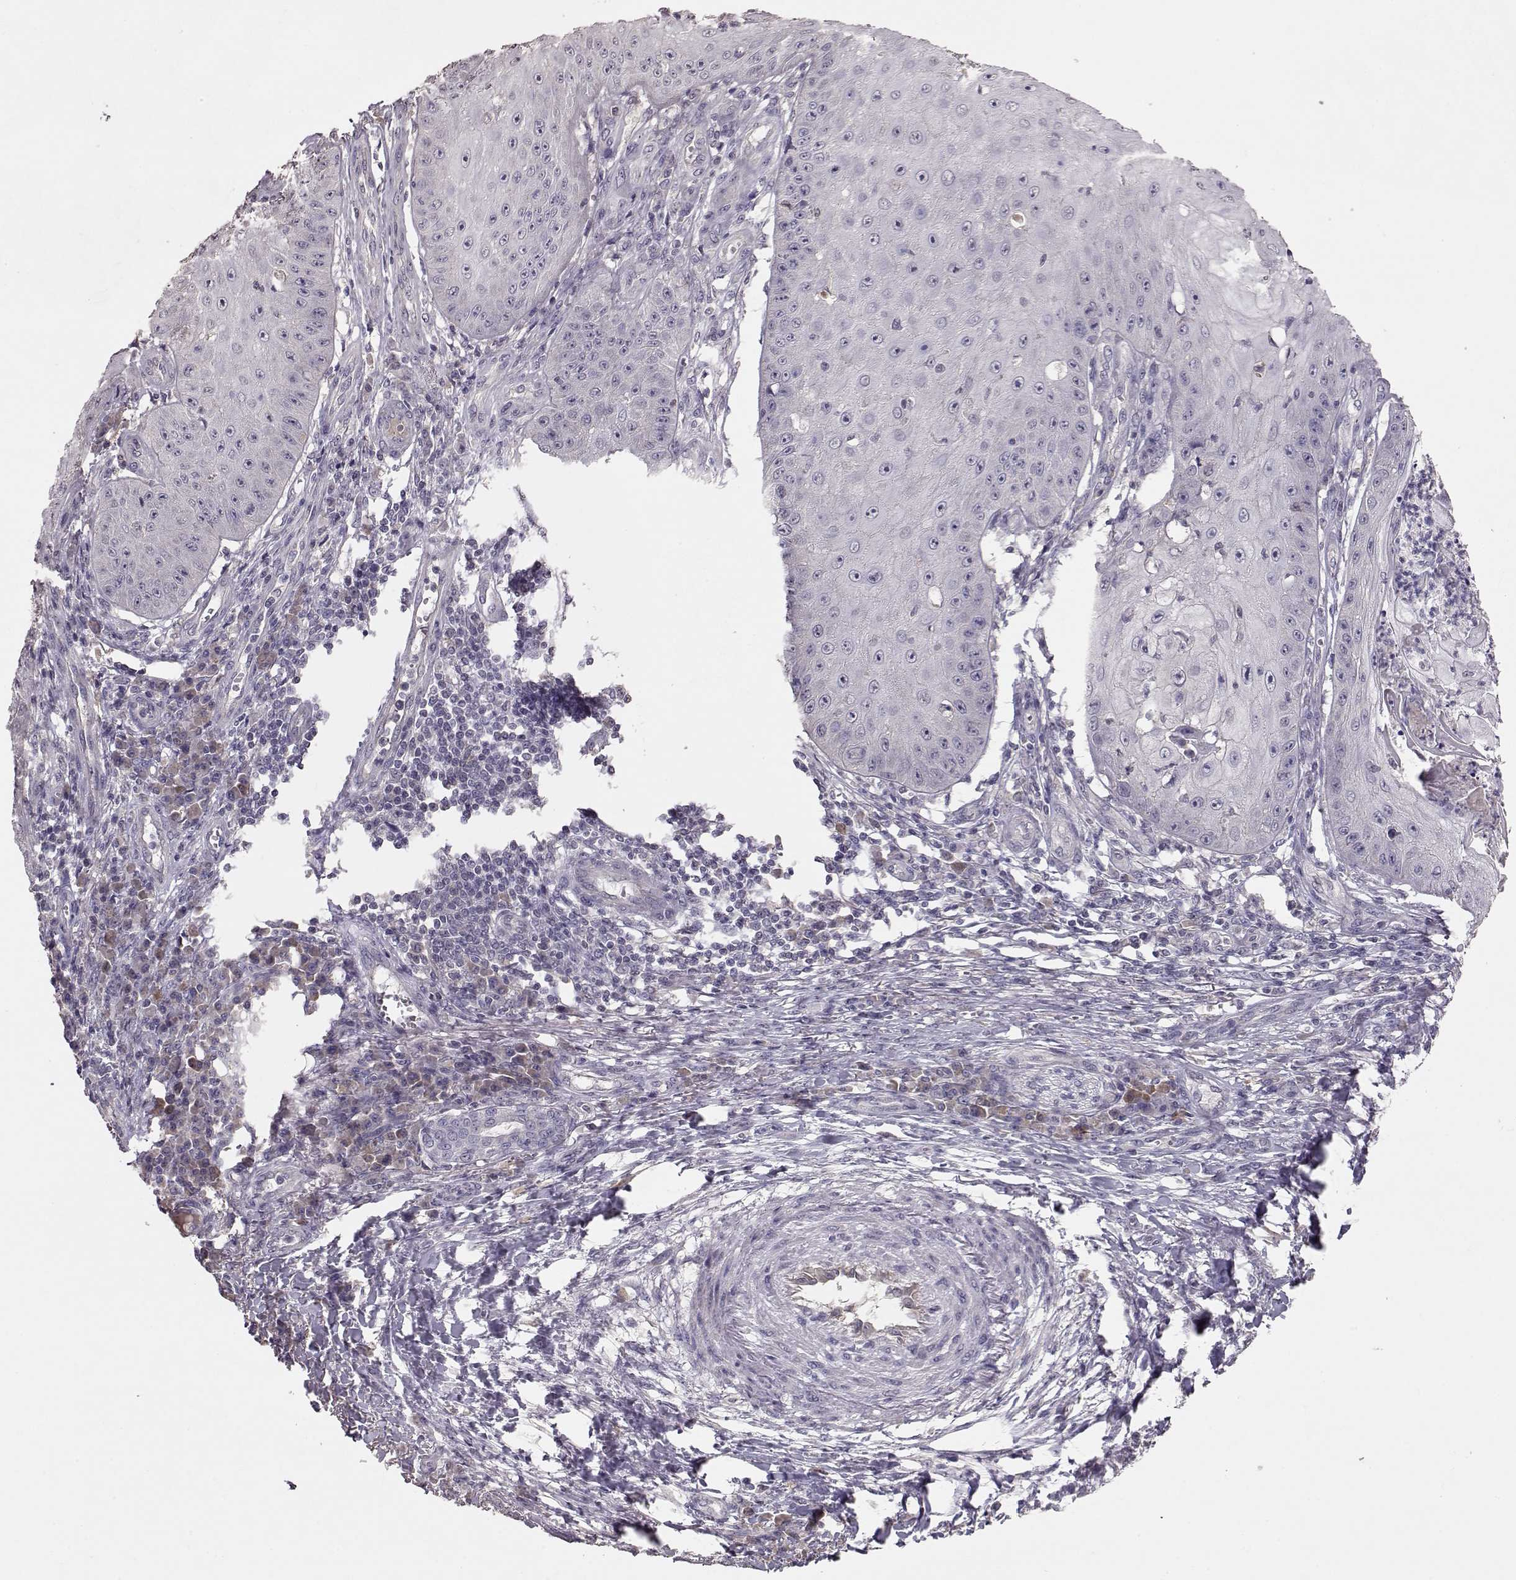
{"staining": {"intensity": "negative", "quantity": "none", "location": "none"}, "tissue": "skin cancer", "cell_type": "Tumor cells", "image_type": "cancer", "snomed": [{"axis": "morphology", "description": "Squamous cell carcinoma, NOS"}, {"axis": "topography", "description": "Skin"}], "caption": "IHC histopathology image of neoplastic tissue: skin squamous cell carcinoma stained with DAB (3,3'-diaminobenzidine) reveals no significant protein expression in tumor cells.", "gene": "PMCH", "patient": {"sex": "male", "age": 70}}